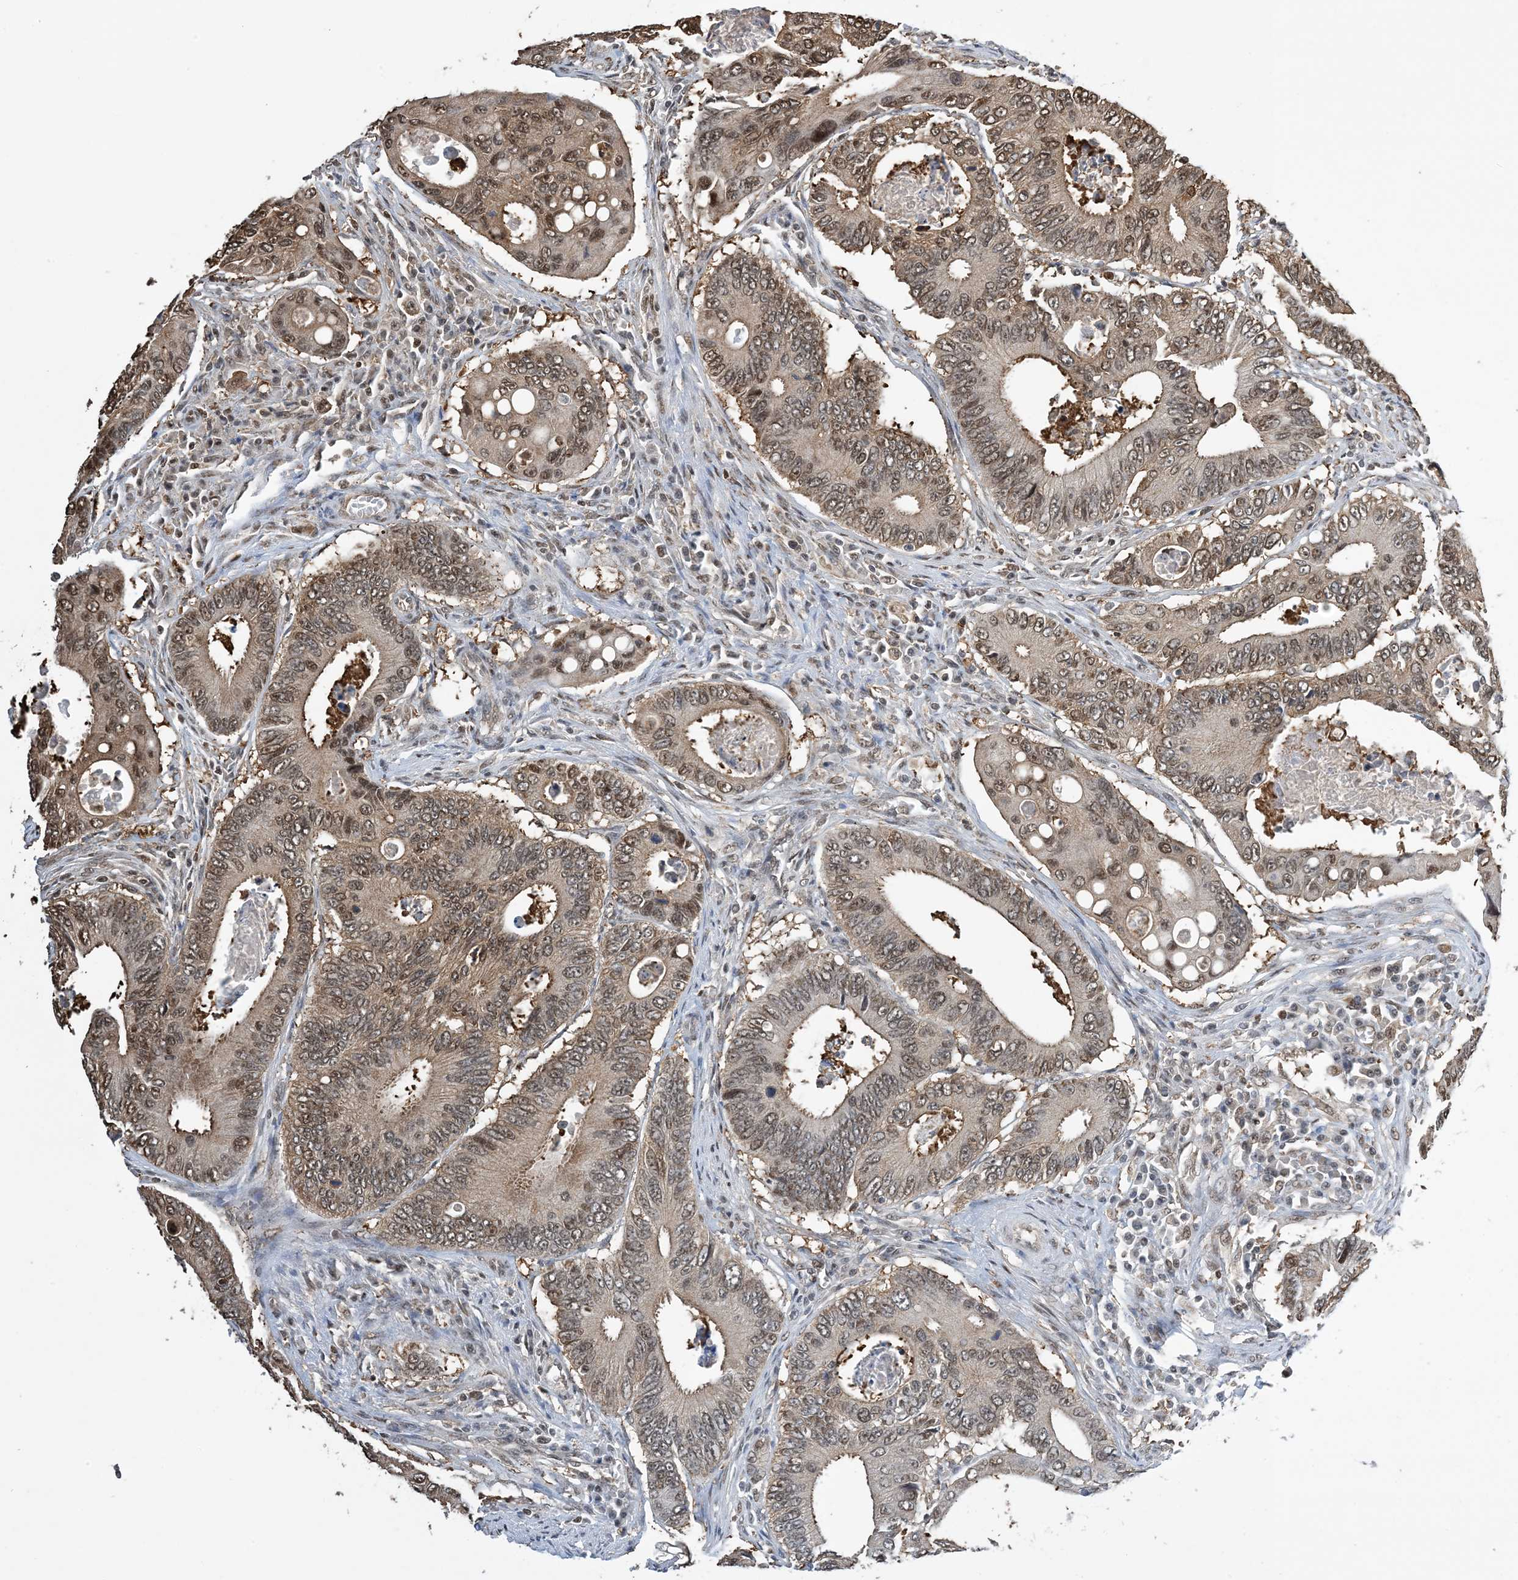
{"staining": {"intensity": "weak", "quantity": ">75%", "location": "cytoplasmic/membranous,nuclear"}, "tissue": "colorectal cancer", "cell_type": "Tumor cells", "image_type": "cancer", "snomed": [{"axis": "morphology", "description": "Inflammation, NOS"}, {"axis": "morphology", "description": "Adenocarcinoma, NOS"}, {"axis": "topography", "description": "Colon"}], "caption": "Immunohistochemical staining of colorectal adenocarcinoma shows low levels of weak cytoplasmic/membranous and nuclear expression in about >75% of tumor cells. (DAB = brown stain, brightfield microscopy at high magnification).", "gene": "HSPA1A", "patient": {"sex": "male", "age": 72}}